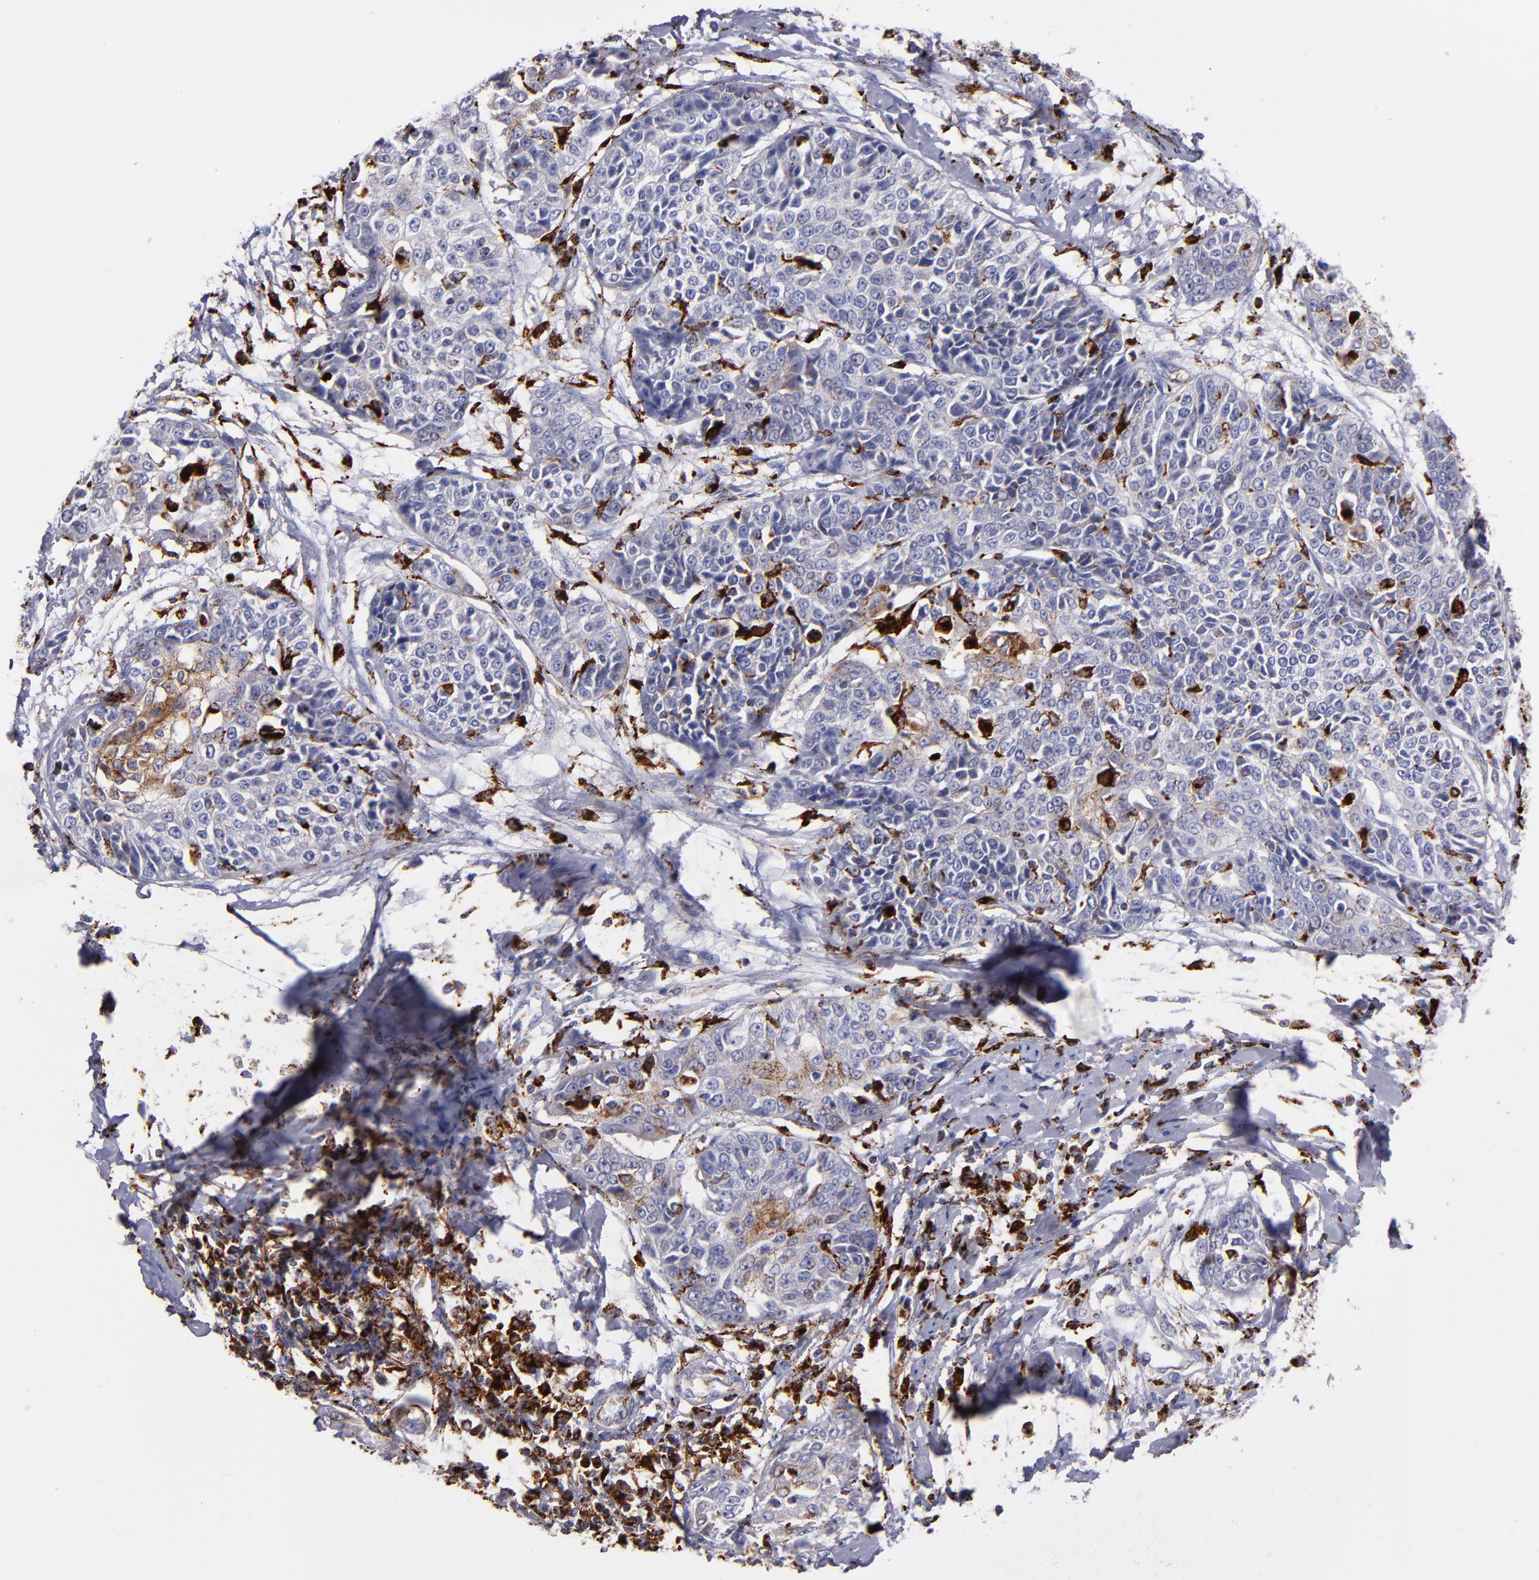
{"staining": {"intensity": "weak", "quantity": "25%-75%", "location": "cytoplasmic/membranous"}, "tissue": "cervical cancer", "cell_type": "Tumor cells", "image_type": "cancer", "snomed": [{"axis": "morphology", "description": "Squamous cell carcinoma, NOS"}, {"axis": "topography", "description": "Cervix"}], "caption": "Immunohistochemistry of cervical squamous cell carcinoma demonstrates low levels of weak cytoplasmic/membranous staining in about 25%-75% of tumor cells. Using DAB (brown) and hematoxylin (blue) stains, captured at high magnification using brightfield microscopy.", "gene": "CTSS", "patient": {"sex": "female", "age": 64}}